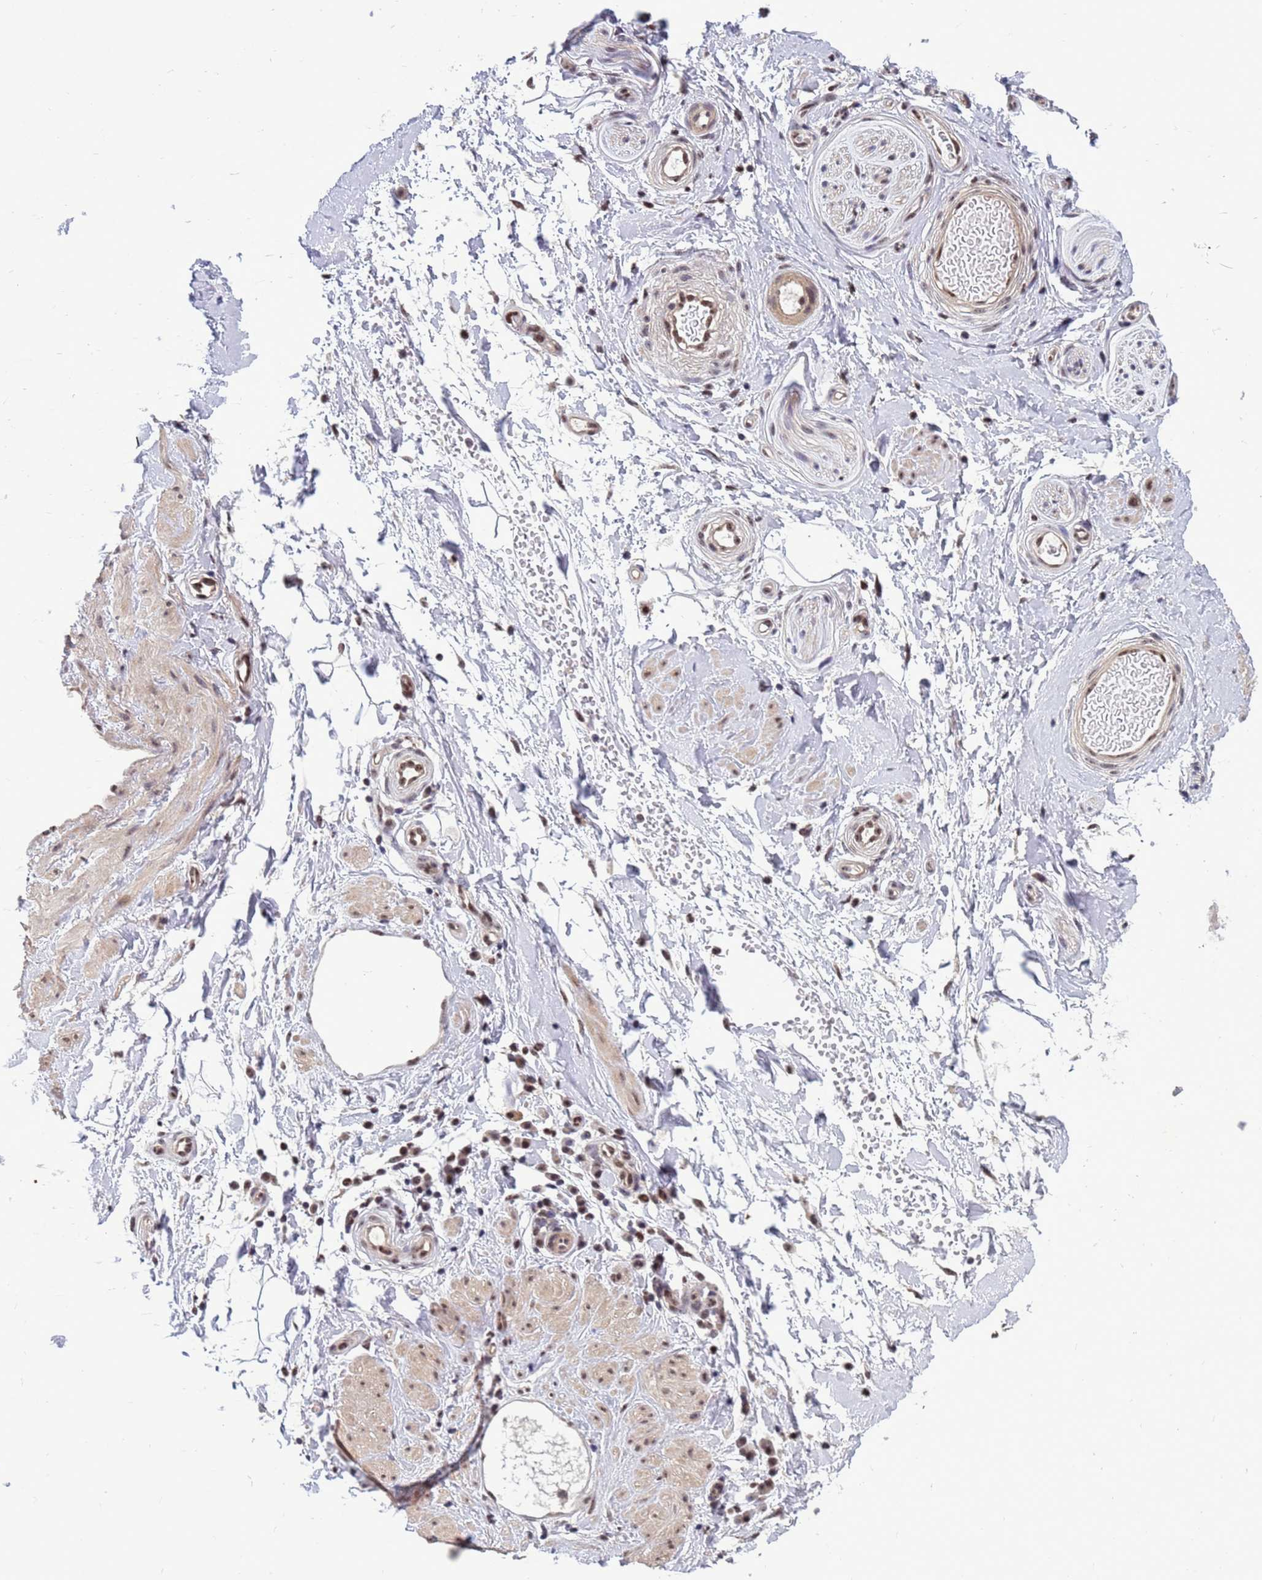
{"staining": {"intensity": "negative", "quantity": "none", "location": "none"}, "tissue": "adipose tissue", "cell_type": "Adipocytes", "image_type": "normal", "snomed": [{"axis": "morphology", "description": "Normal tissue, NOS"}, {"axis": "topography", "description": "Soft tissue"}, {"axis": "topography", "description": "Adipose tissue"}, {"axis": "topography", "description": "Vascular tissue"}, {"axis": "topography", "description": "Peripheral nerve tissue"}], "caption": "Immunohistochemistry (IHC) of unremarkable human adipose tissue displays no staining in adipocytes. The staining is performed using DAB brown chromogen with nuclei counter-stained in using hematoxylin.", "gene": "NSL1", "patient": {"sex": "male", "age": 74}}